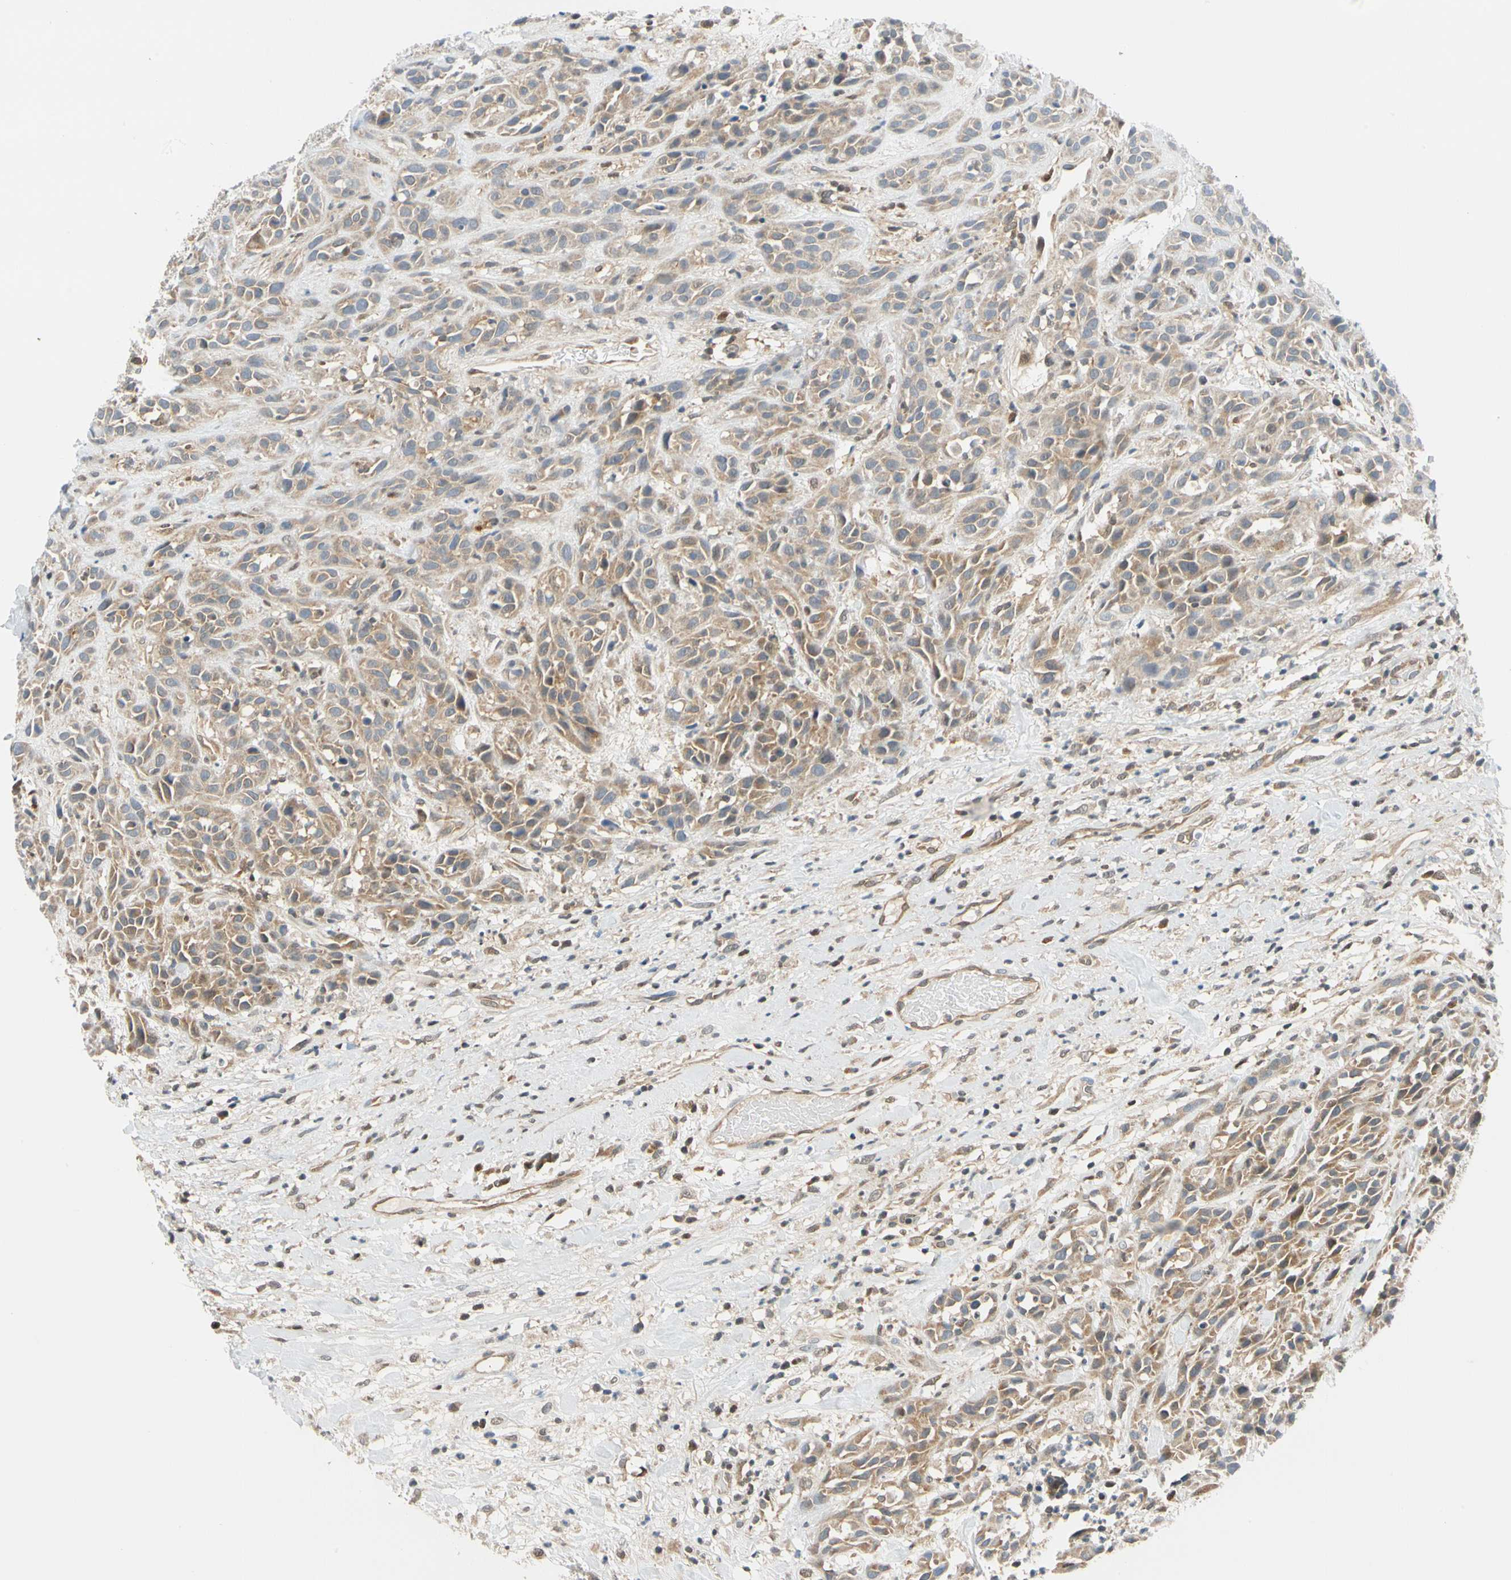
{"staining": {"intensity": "weak", "quantity": ">75%", "location": "cytoplasmic/membranous"}, "tissue": "head and neck cancer", "cell_type": "Tumor cells", "image_type": "cancer", "snomed": [{"axis": "morphology", "description": "Normal tissue, NOS"}, {"axis": "morphology", "description": "Squamous cell carcinoma, NOS"}, {"axis": "topography", "description": "Cartilage tissue"}, {"axis": "topography", "description": "Head-Neck"}], "caption": "Immunohistochemistry (IHC) (DAB) staining of head and neck cancer exhibits weak cytoplasmic/membranous protein expression in about >75% of tumor cells.", "gene": "MAPK9", "patient": {"sex": "male", "age": 62}}